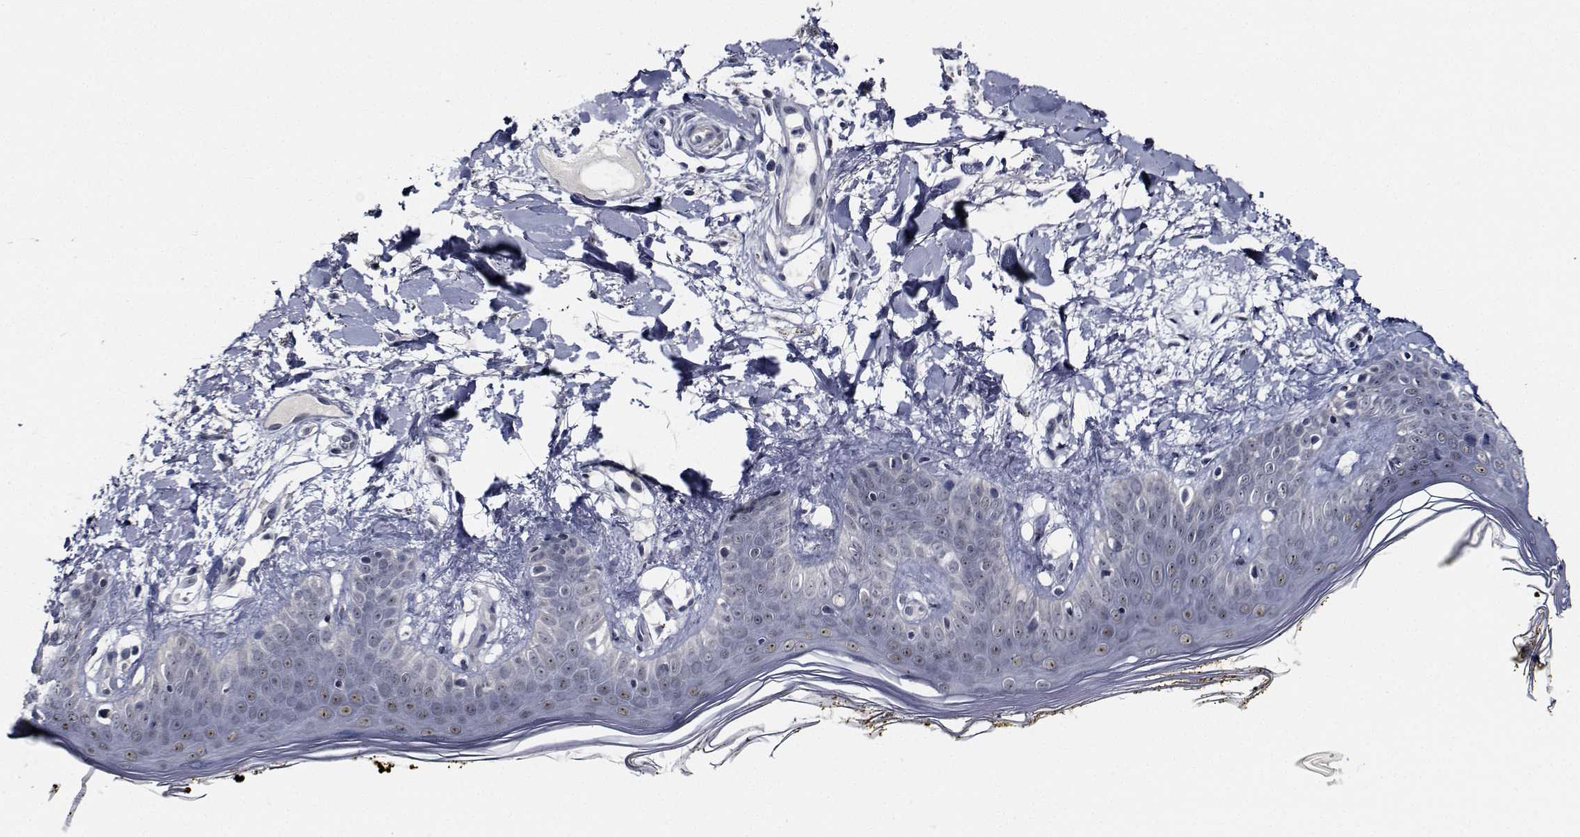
{"staining": {"intensity": "negative", "quantity": "none", "location": "none"}, "tissue": "skin", "cell_type": "Fibroblasts", "image_type": "normal", "snomed": [{"axis": "morphology", "description": "Normal tissue, NOS"}, {"axis": "topography", "description": "Skin"}], "caption": "Fibroblasts show no significant protein staining in normal skin.", "gene": "NVL", "patient": {"sex": "female", "age": 34}}